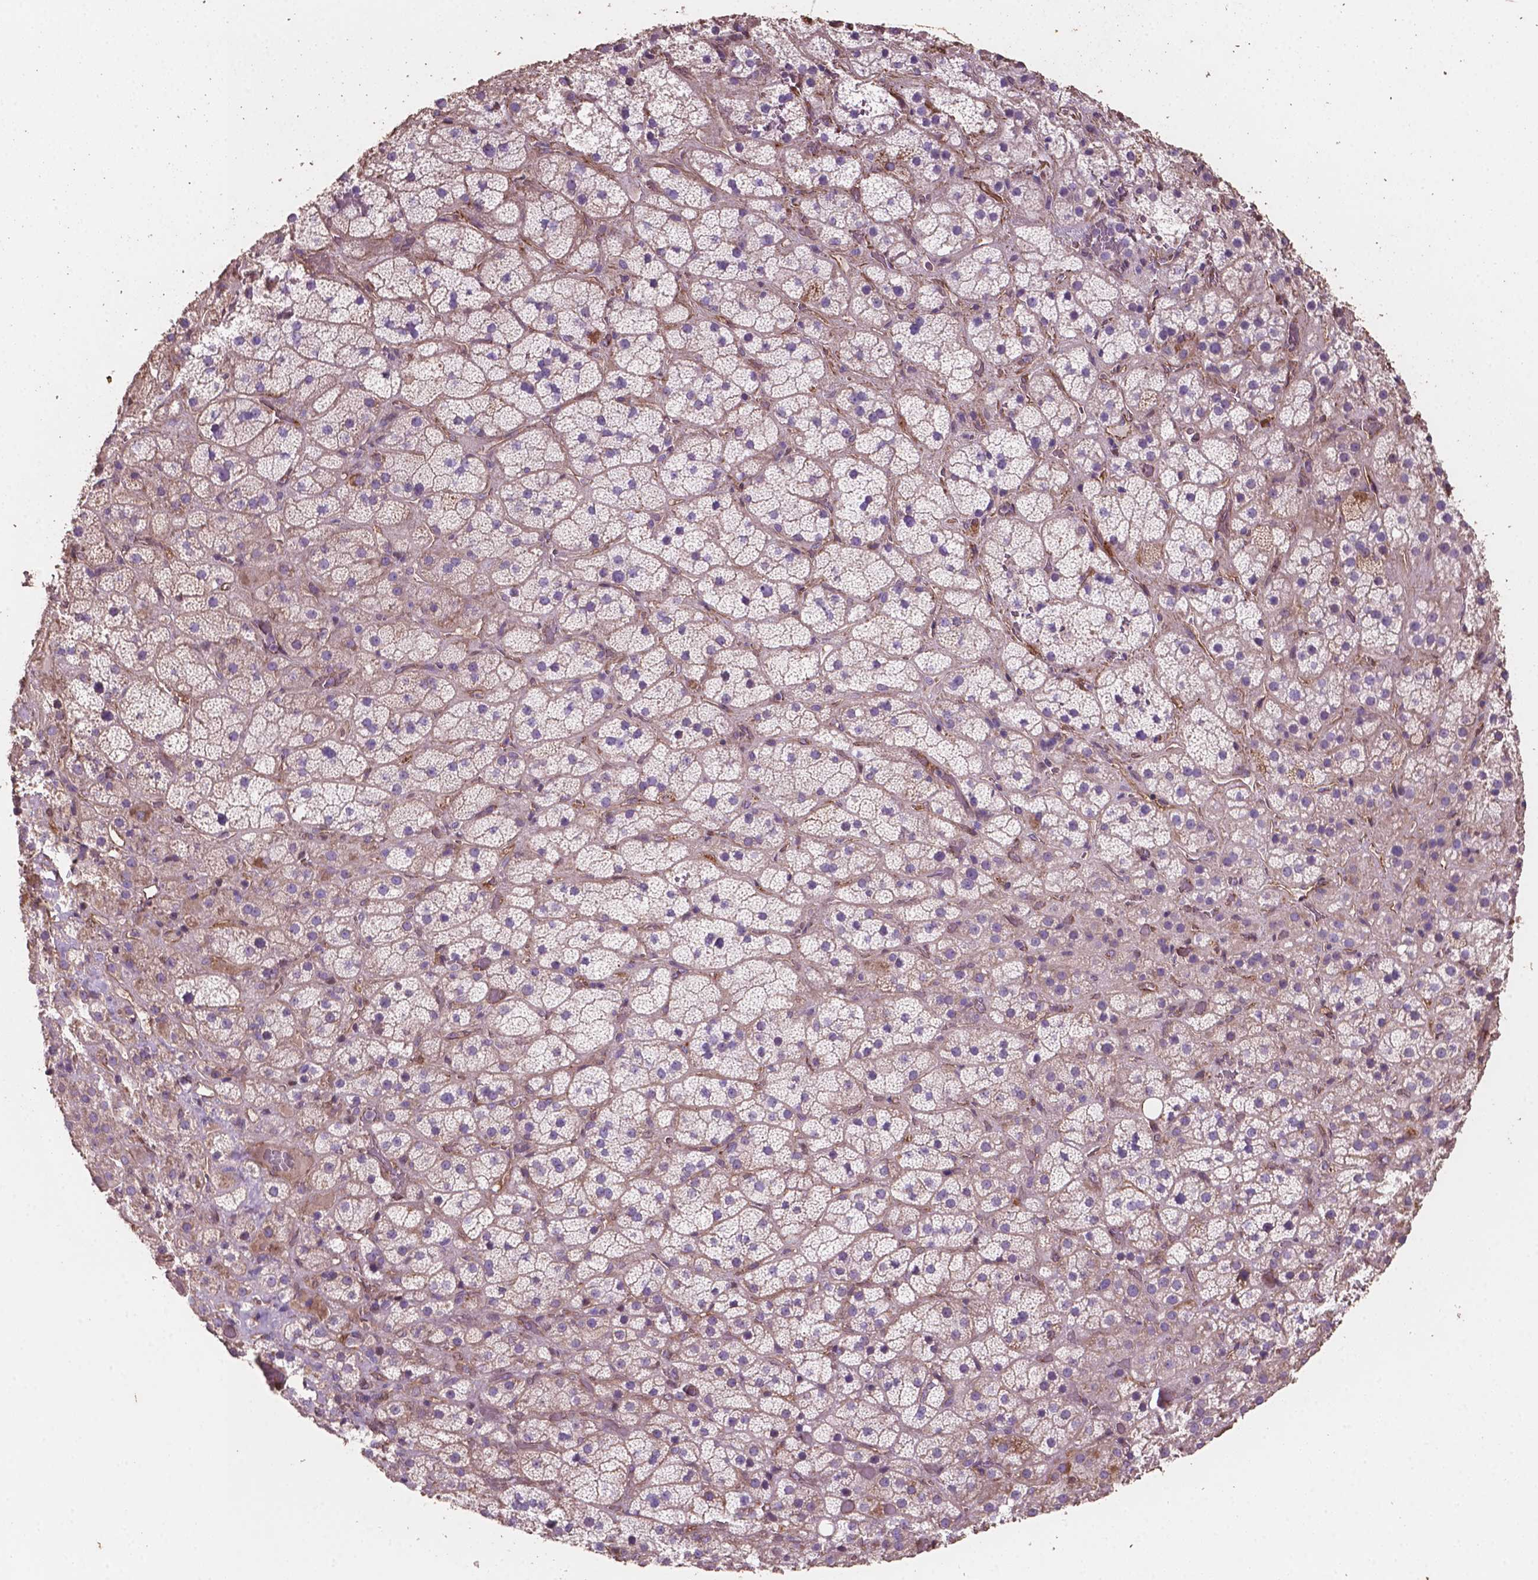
{"staining": {"intensity": "weak", "quantity": "<25%", "location": "cytoplasmic/membranous"}, "tissue": "adrenal gland", "cell_type": "Glandular cells", "image_type": "normal", "snomed": [{"axis": "morphology", "description": "Normal tissue, NOS"}, {"axis": "topography", "description": "Adrenal gland"}], "caption": "Photomicrograph shows no significant protein staining in glandular cells of benign adrenal gland. (Stains: DAB (3,3'-diaminobenzidine) immunohistochemistry with hematoxylin counter stain, Microscopy: brightfield microscopy at high magnification).", "gene": "COMMD4", "patient": {"sex": "male", "age": 57}}